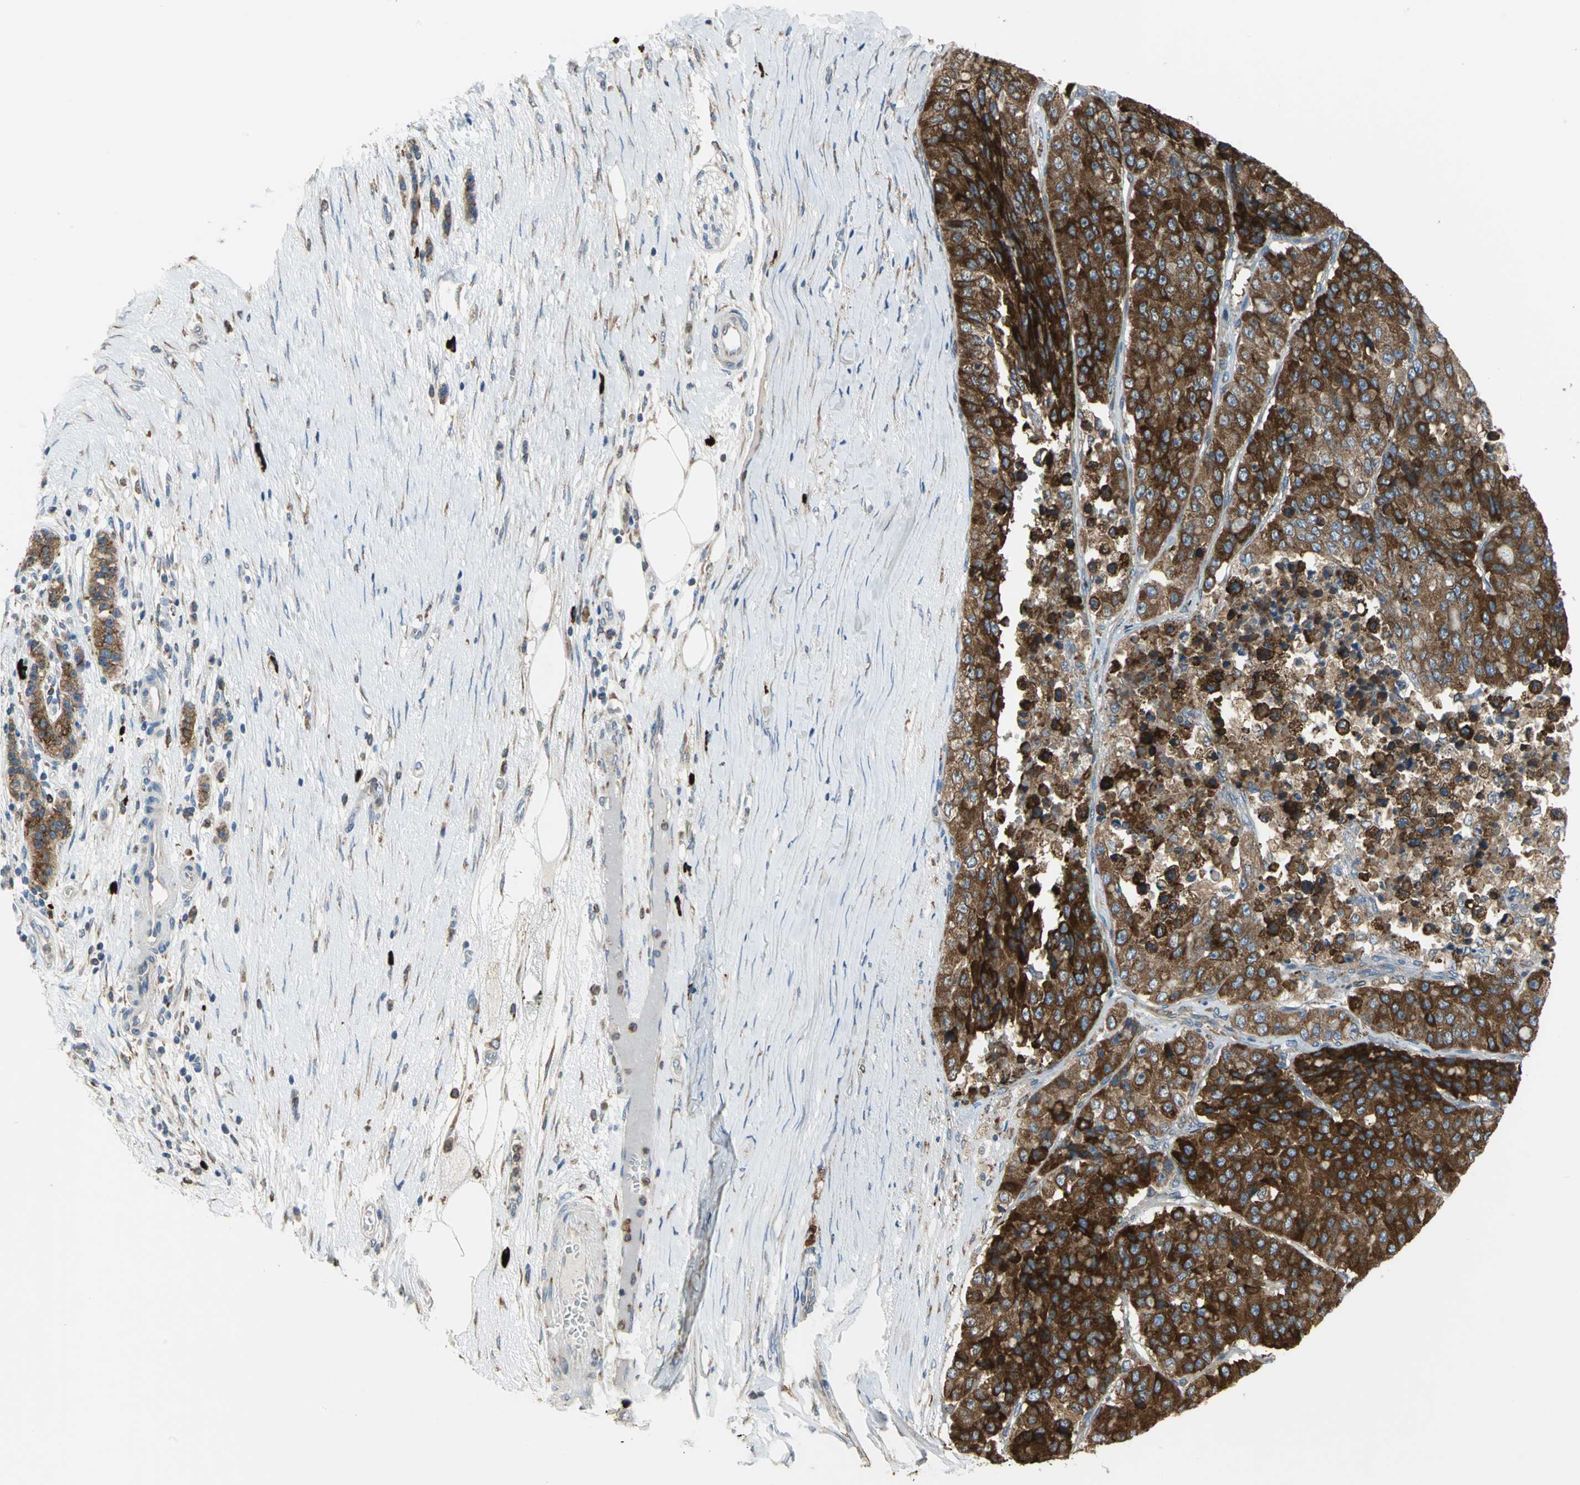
{"staining": {"intensity": "strong", "quantity": ">75%", "location": "cytoplasmic/membranous"}, "tissue": "pancreatic cancer", "cell_type": "Tumor cells", "image_type": "cancer", "snomed": [{"axis": "morphology", "description": "Adenocarcinoma, NOS"}, {"axis": "topography", "description": "Pancreas"}], "caption": "IHC photomicrograph of neoplastic tissue: human adenocarcinoma (pancreatic) stained using immunohistochemistry (IHC) reveals high levels of strong protein expression localized specifically in the cytoplasmic/membranous of tumor cells, appearing as a cytoplasmic/membranous brown color.", "gene": "SDF2L1", "patient": {"sex": "male", "age": 50}}